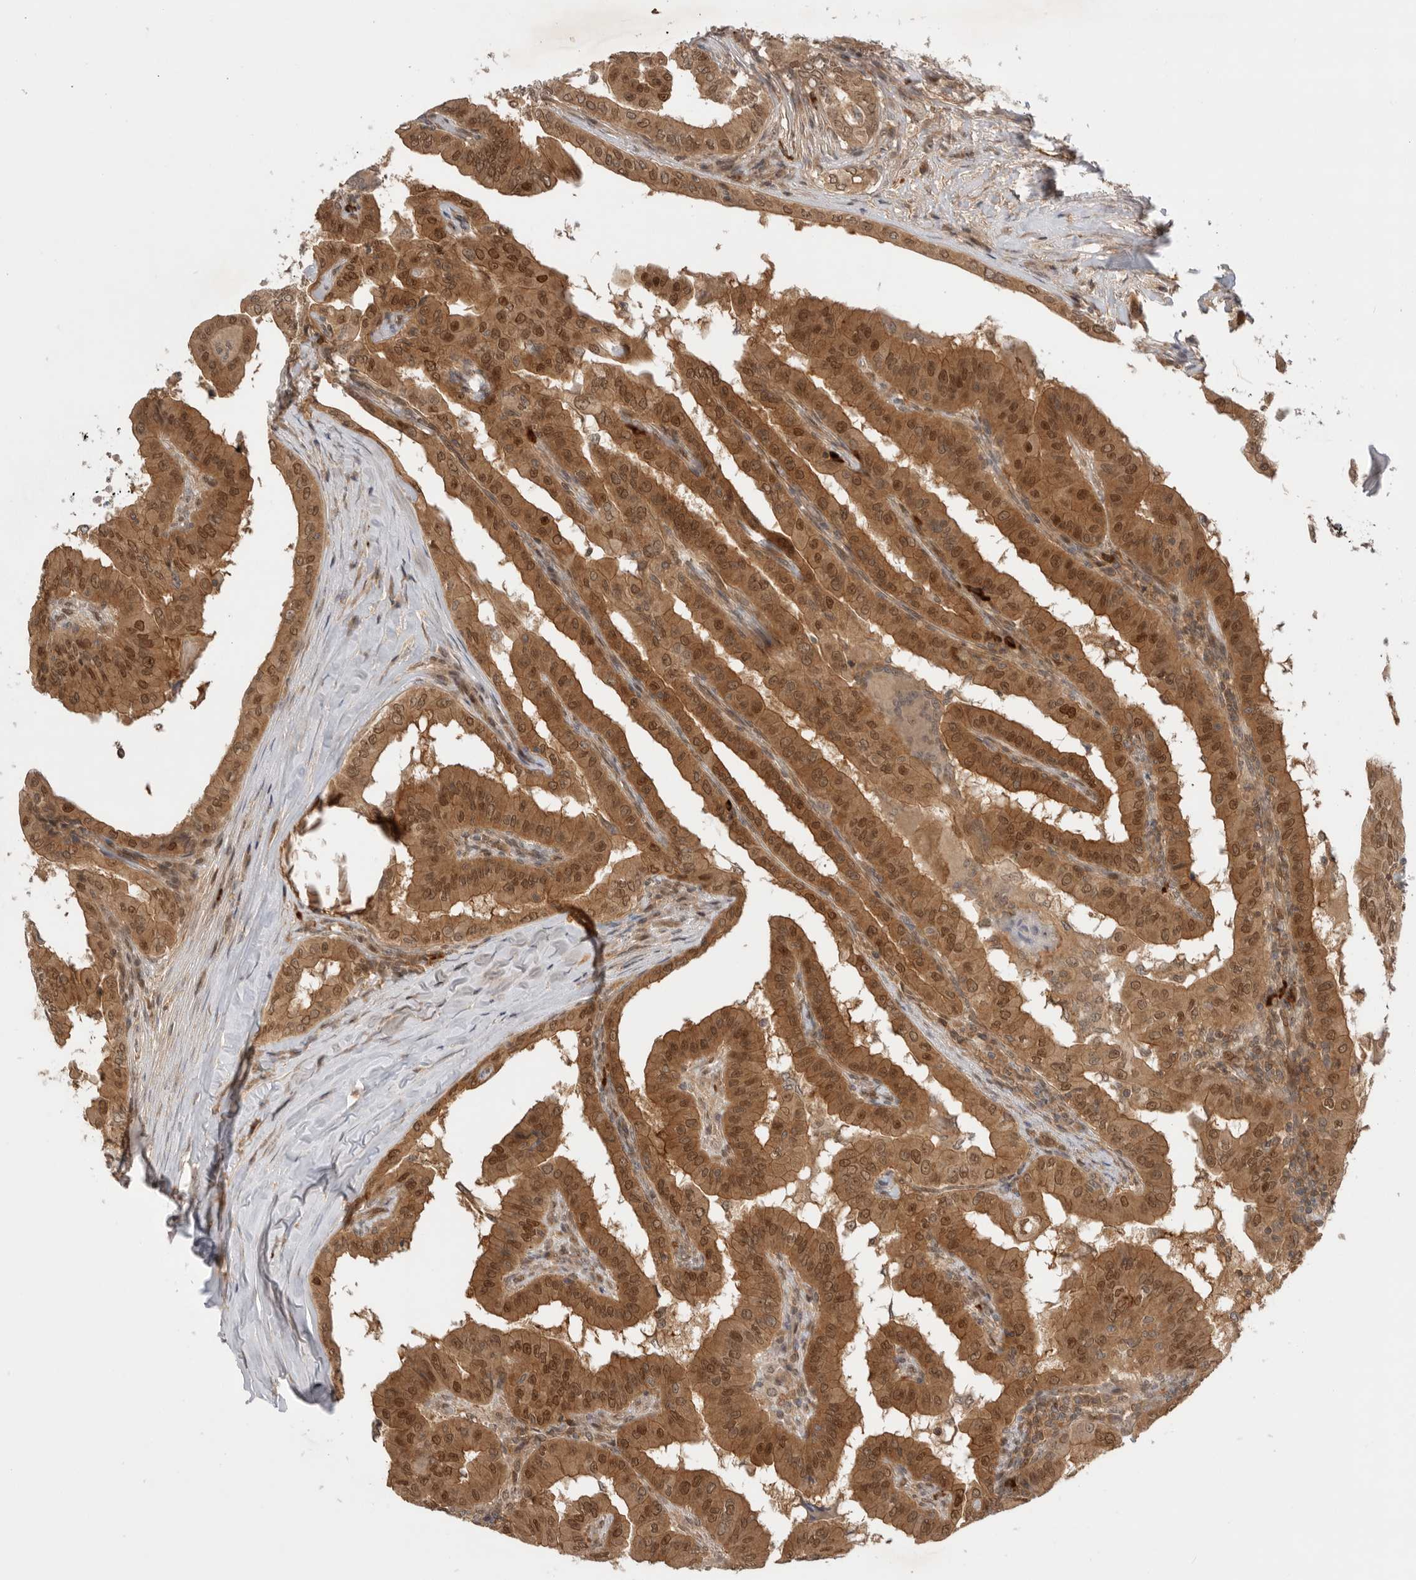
{"staining": {"intensity": "moderate", "quantity": ">75%", "location": "cytoplasmic/membranous,nuclear"}, "tissue": "thyroid cancer", "cell_type": "Tumor cells", "image_type": "cancer", "snomed": [{"axis": "morphology", "description": "Papillary adenocarcinoma, NOS"}, {"axis": "topography", "description": "Thyroid gland"}], "caption": "High-magnification brightfield microscopy of thyroid cancer (papillary adenocarcinoma) stained with DAB (brown) and counterstained with hematoxylin (blue). tumor cells exhibit moderate cytoplasmic/membranous and nuclear positivity is present in approximately>75% of cells.", "gene": "DCAF8", "patient": {"sex": "male", "age": 33}}